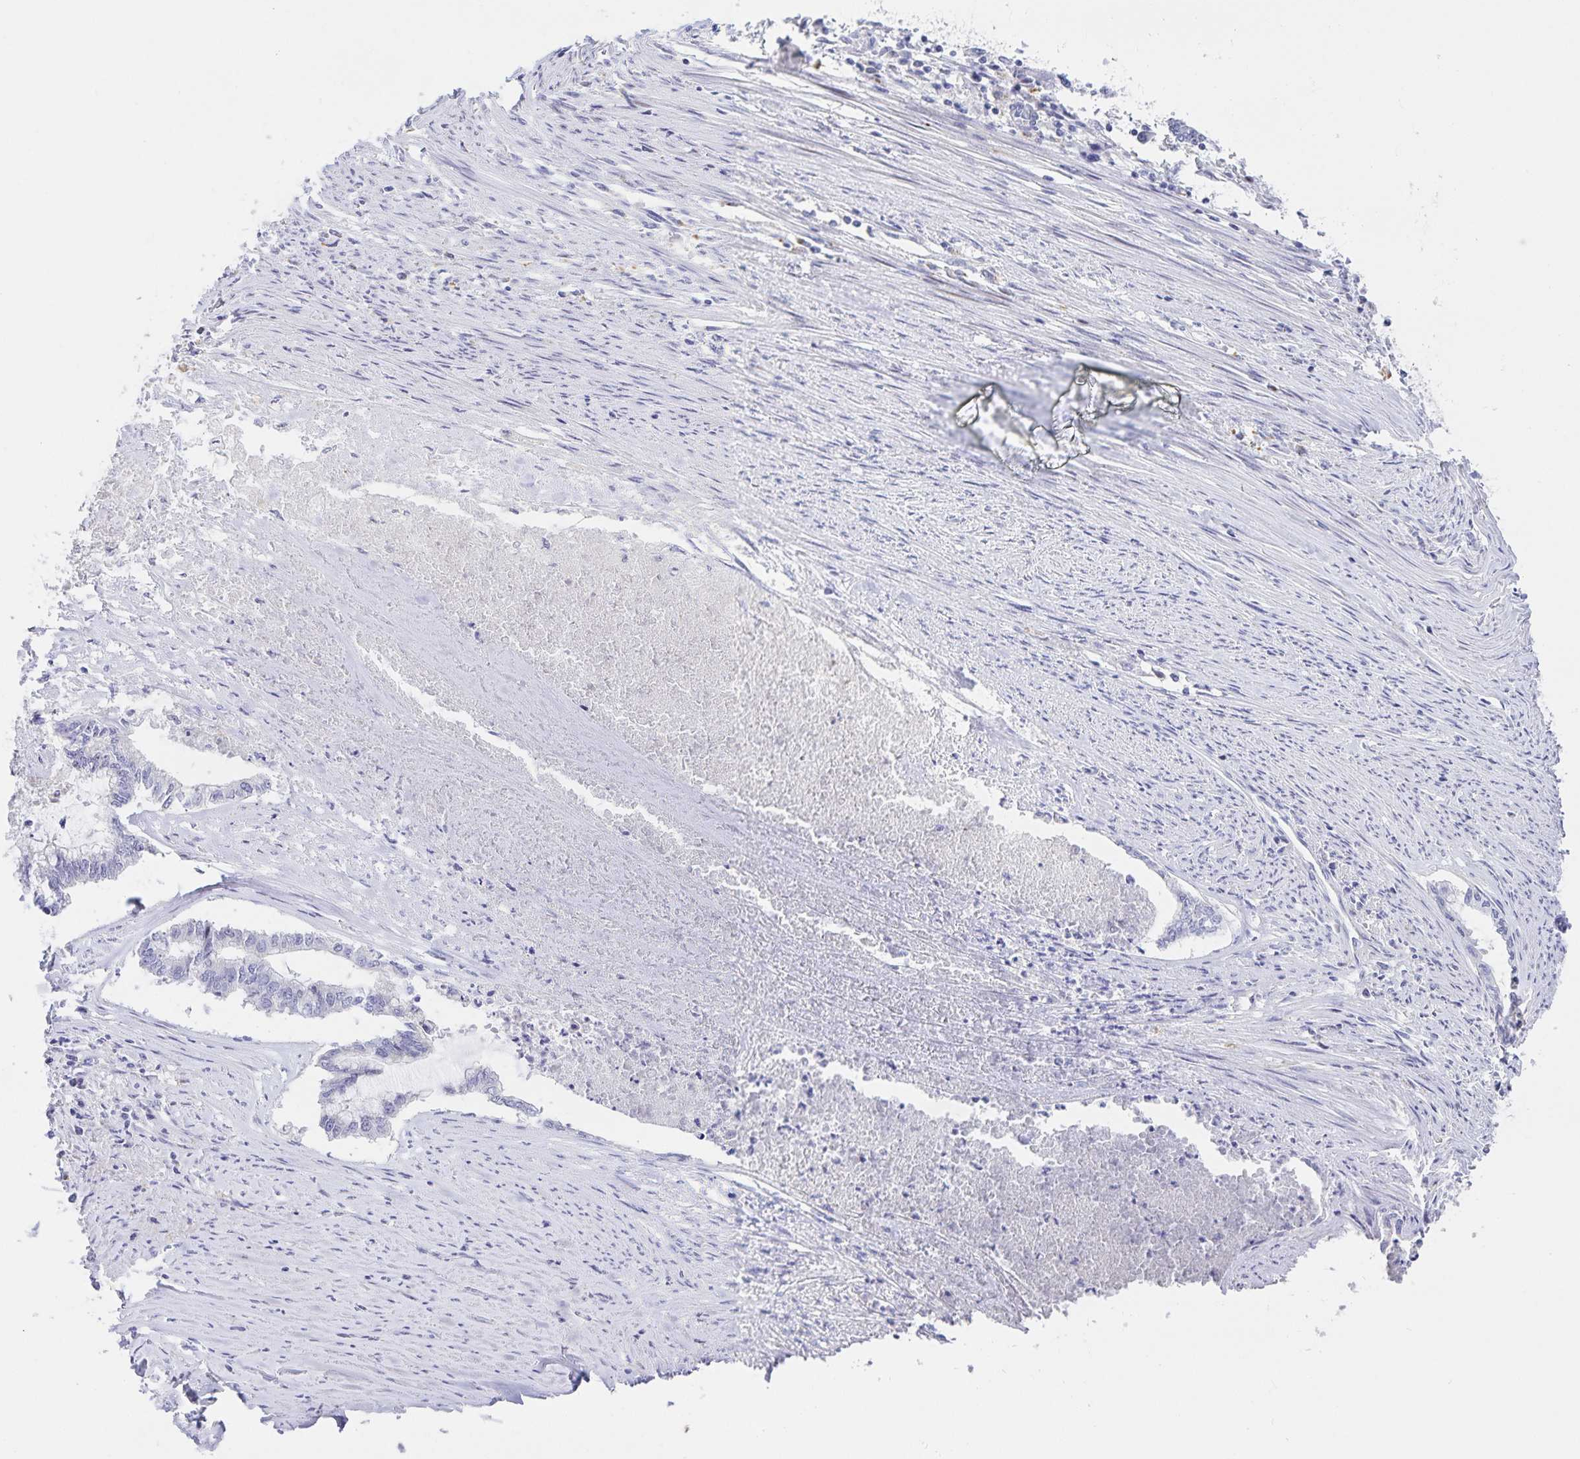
{"staining": {"intensity": "negative", "quantity": "none", "location": "none"}, "tissue": "endometrial cancer", "cell_type": "Tumor cells", "image_type": "cancer", "snomed": [{"axis": "morphology", "description": "Adenocarcinoma, NOS"}, {"axis": "topography", "description": "Endometrium"}], "caption": "DAB (3,3'-diaminobenzidine) immunohistochemical staining of human endometrial cancer displays no significant expression in tumor cells.", "gene": "KBTBD13", "patient": {"sex": "female", "age": 79}}